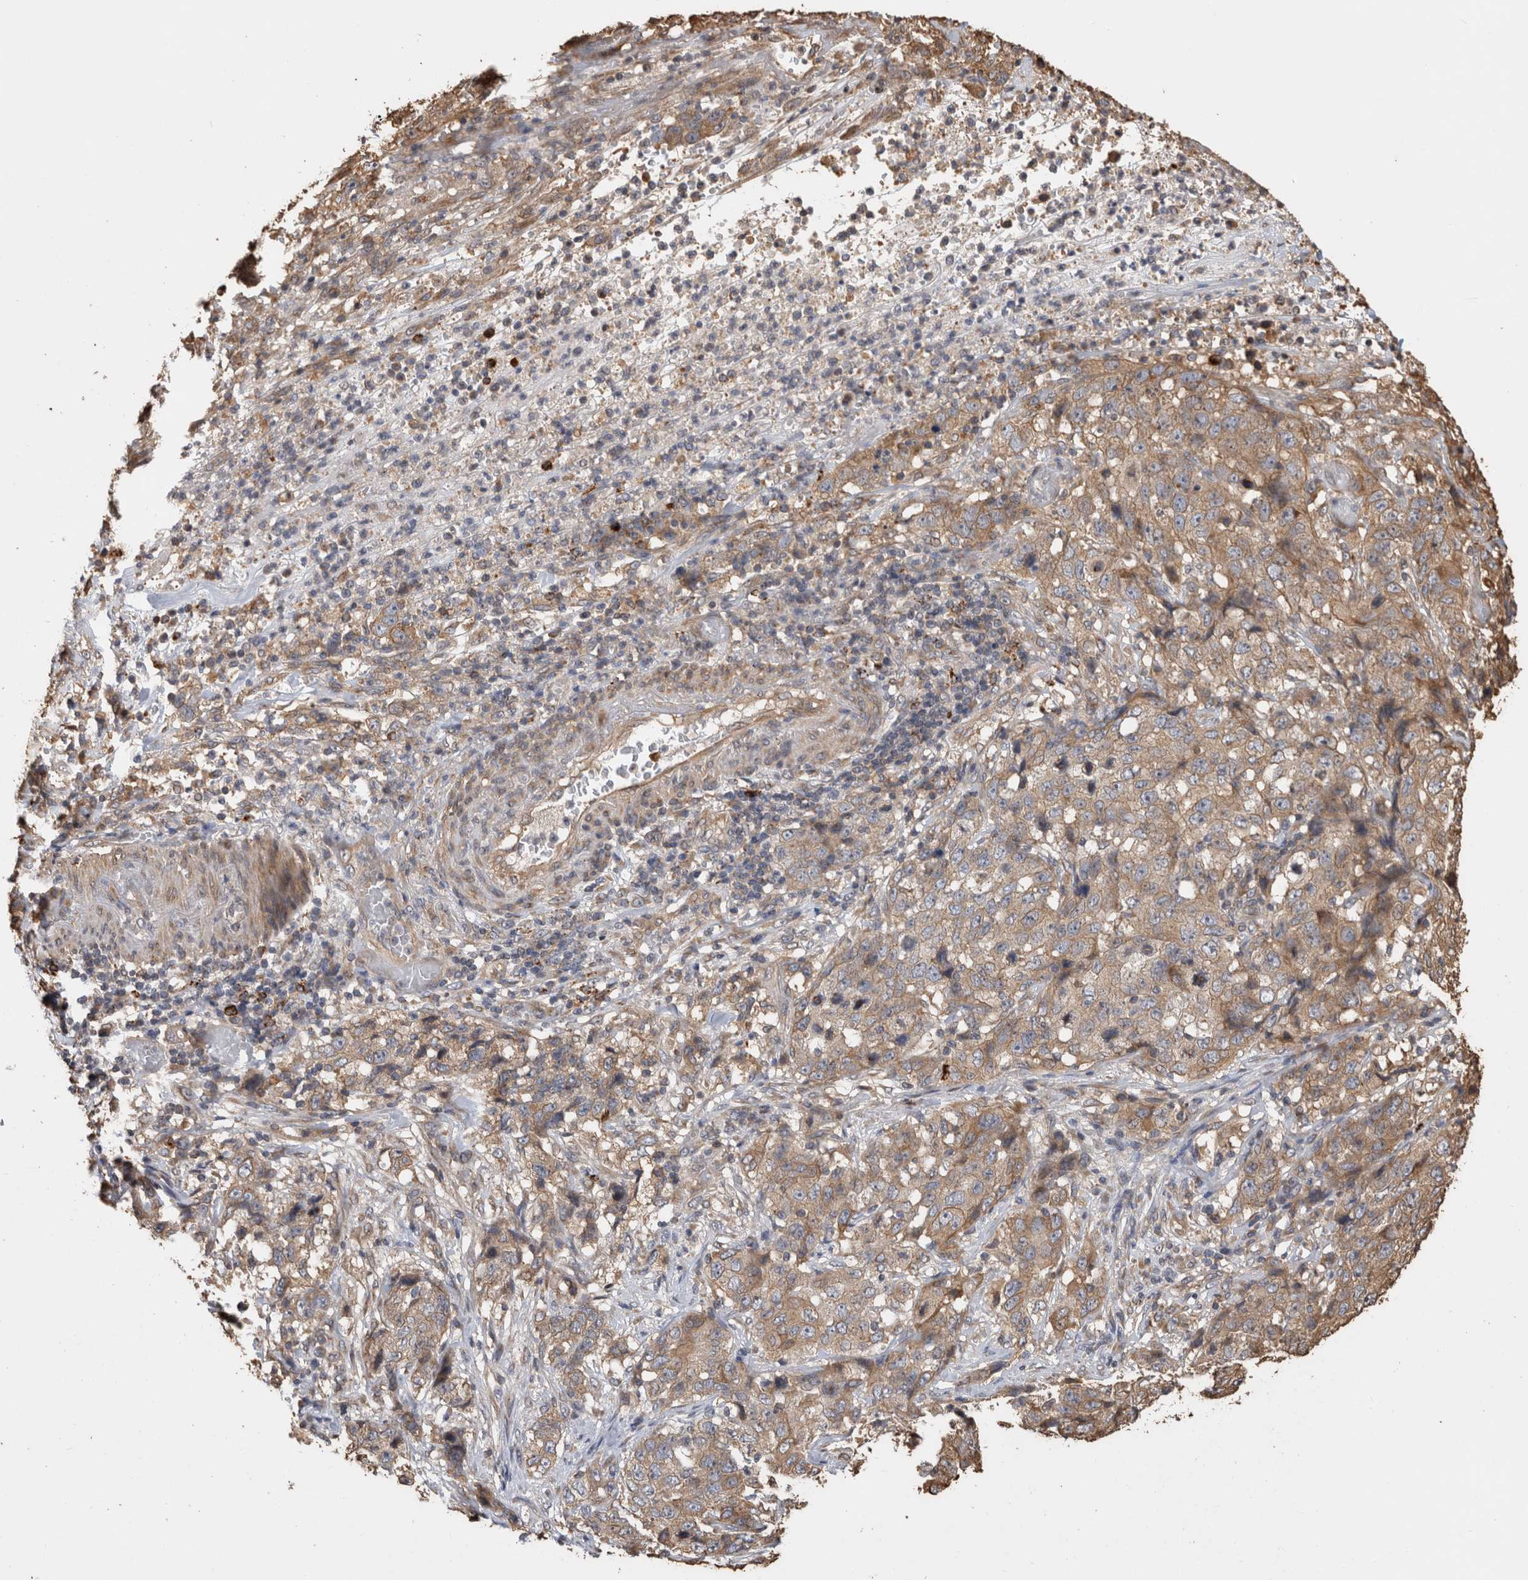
{"staining": {"intensity": "moderate", "quantity": "25%-75%", "location": "cytoplasmic/membranous"}, "tissue": "stomach cancer", "cell_type": "Tumor cells", "image_type": "cancer", "snomed": [{"axis": "morphology", "description": "Adenocarcinoma, NOS"}, {"axis": "topography", "description": "Stomach"}], "caption": "A high-resolution histopathology image shows immunohistochemistry (IHC) staining of stomach cancer (adenocarcinoma), which displays moderate cytoplasmic/membranous expression in about 25%-75% of tumor cells. (DAB IHC, brown staining for protein, blue staining for nuclei).", "gene": "CLIP1", "patient": {"sex": "male", "age": 48}}